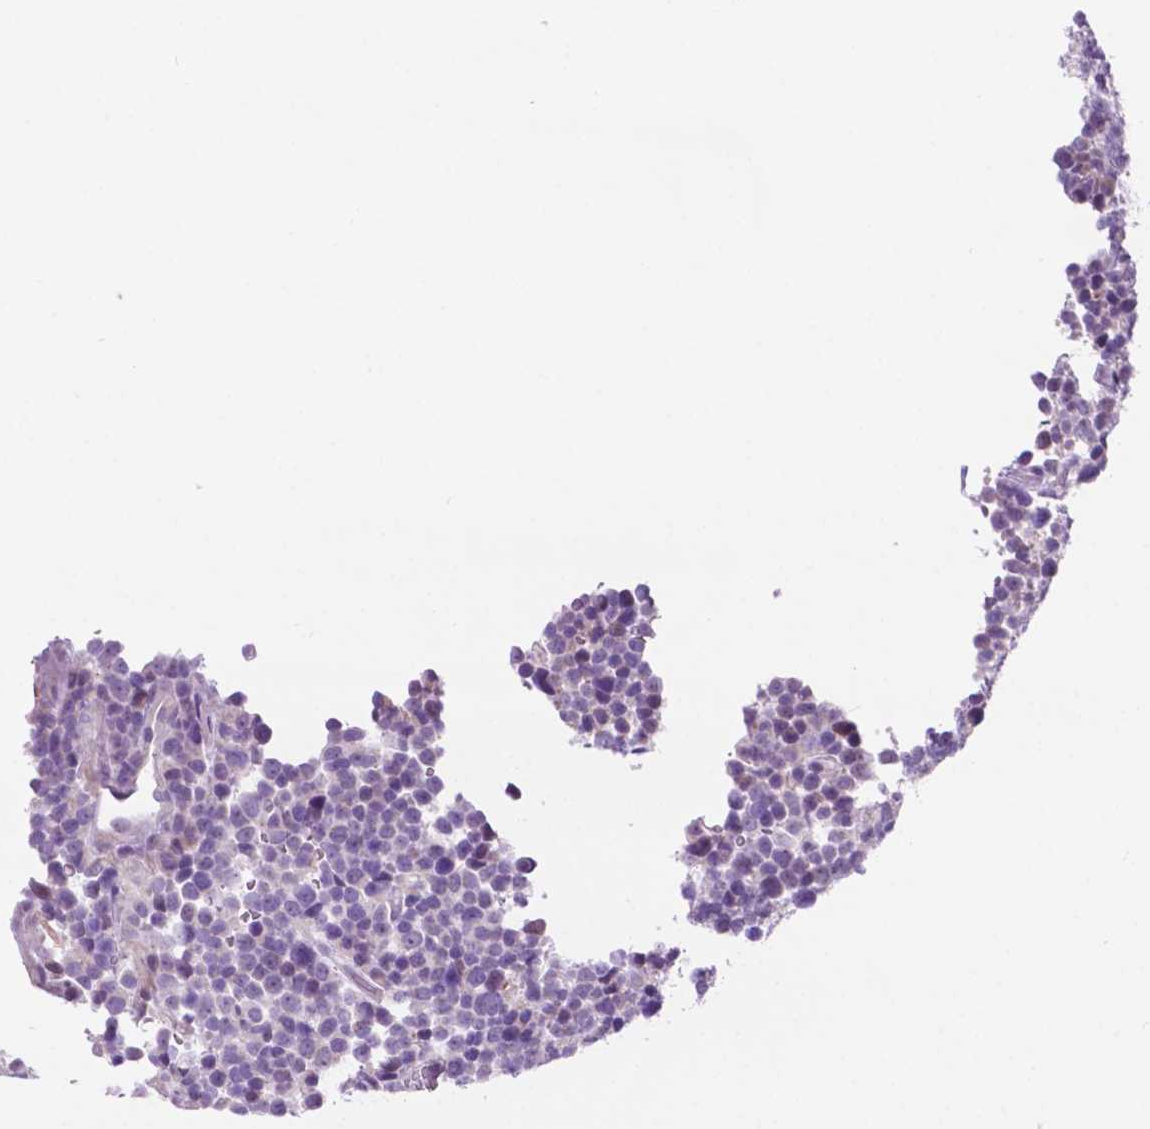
{"staining": {"intensity": "negative", "quantity": "none", "location": "none"}, "tissue": "glioma", "cell_type": "Tumor cells", "image_type": "cancer", "snomed": [{"axis": "morphology", "description": "Glioma, malignant, High grade"}, {"axis": "topography", "description": "Brain"}], "caption": "Immunohistochemical staining of human glioma displays no significant staining in tumor cells.", "gene": "ACY3", "patient": {"sex": "male", "age": 33}}